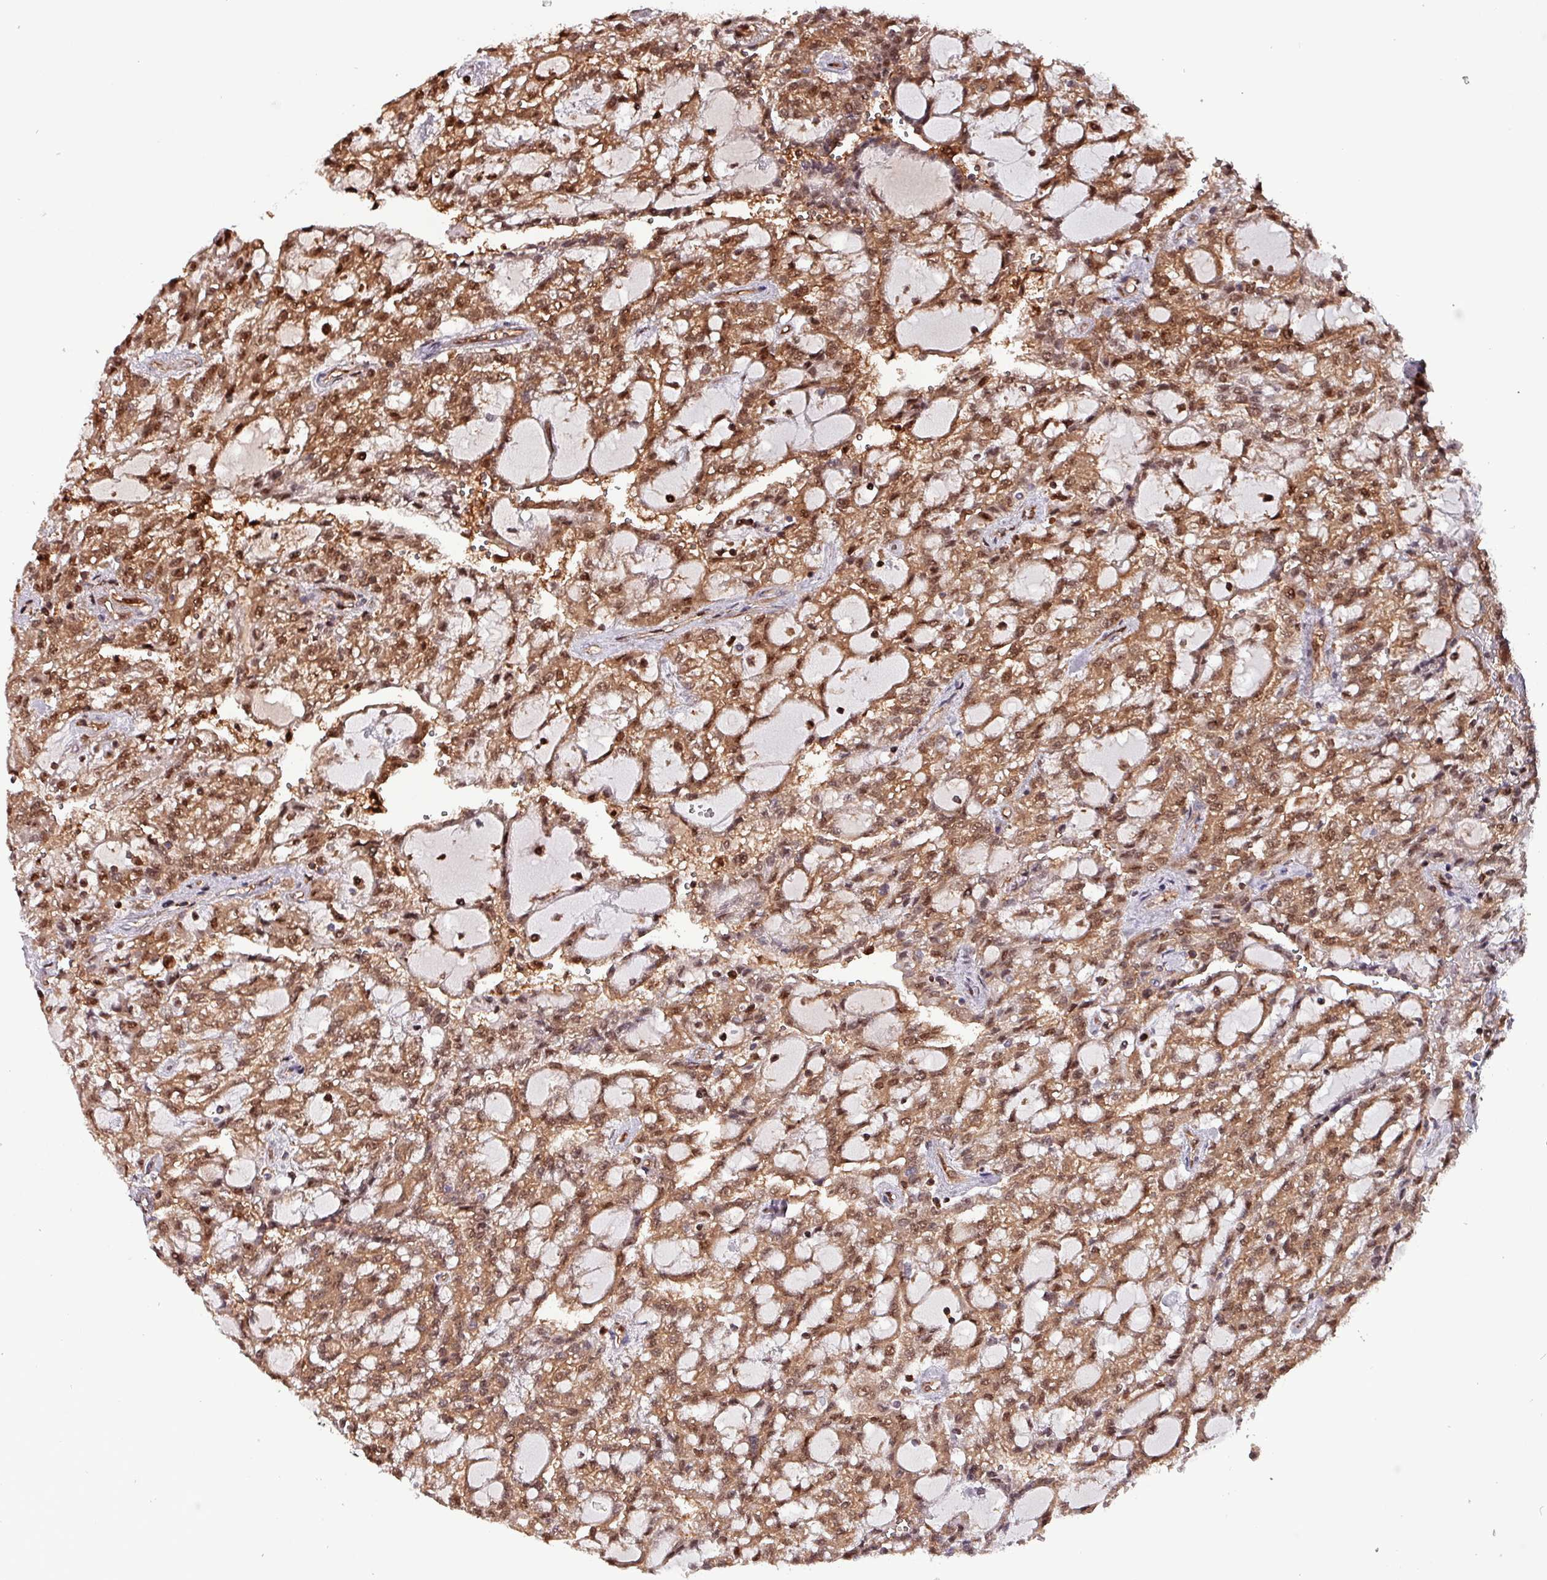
{"staining": {"intensity": "strong", "quantity": ">75%", "location": "cytoplasmic/membranous,nuclear"}, "tissue": "renal cancer", "cell_type": "Tumor cells", "image_type": "cancer", "snomed": [{"axis": "morphology", "description": "Adenocarcinoma, NOS"}, {"axis": "topography", "description": "Kidney"}], "caption": "Strong cytoplasmic/membranous and nuclear expression is present in about >75% of tumor cells in adenocarcinoma (renal). (DAB IHC with brightfield microscopy, high magnification).", "gene": "PSMB8", "patient": {"sex": "male", "age": 63}}